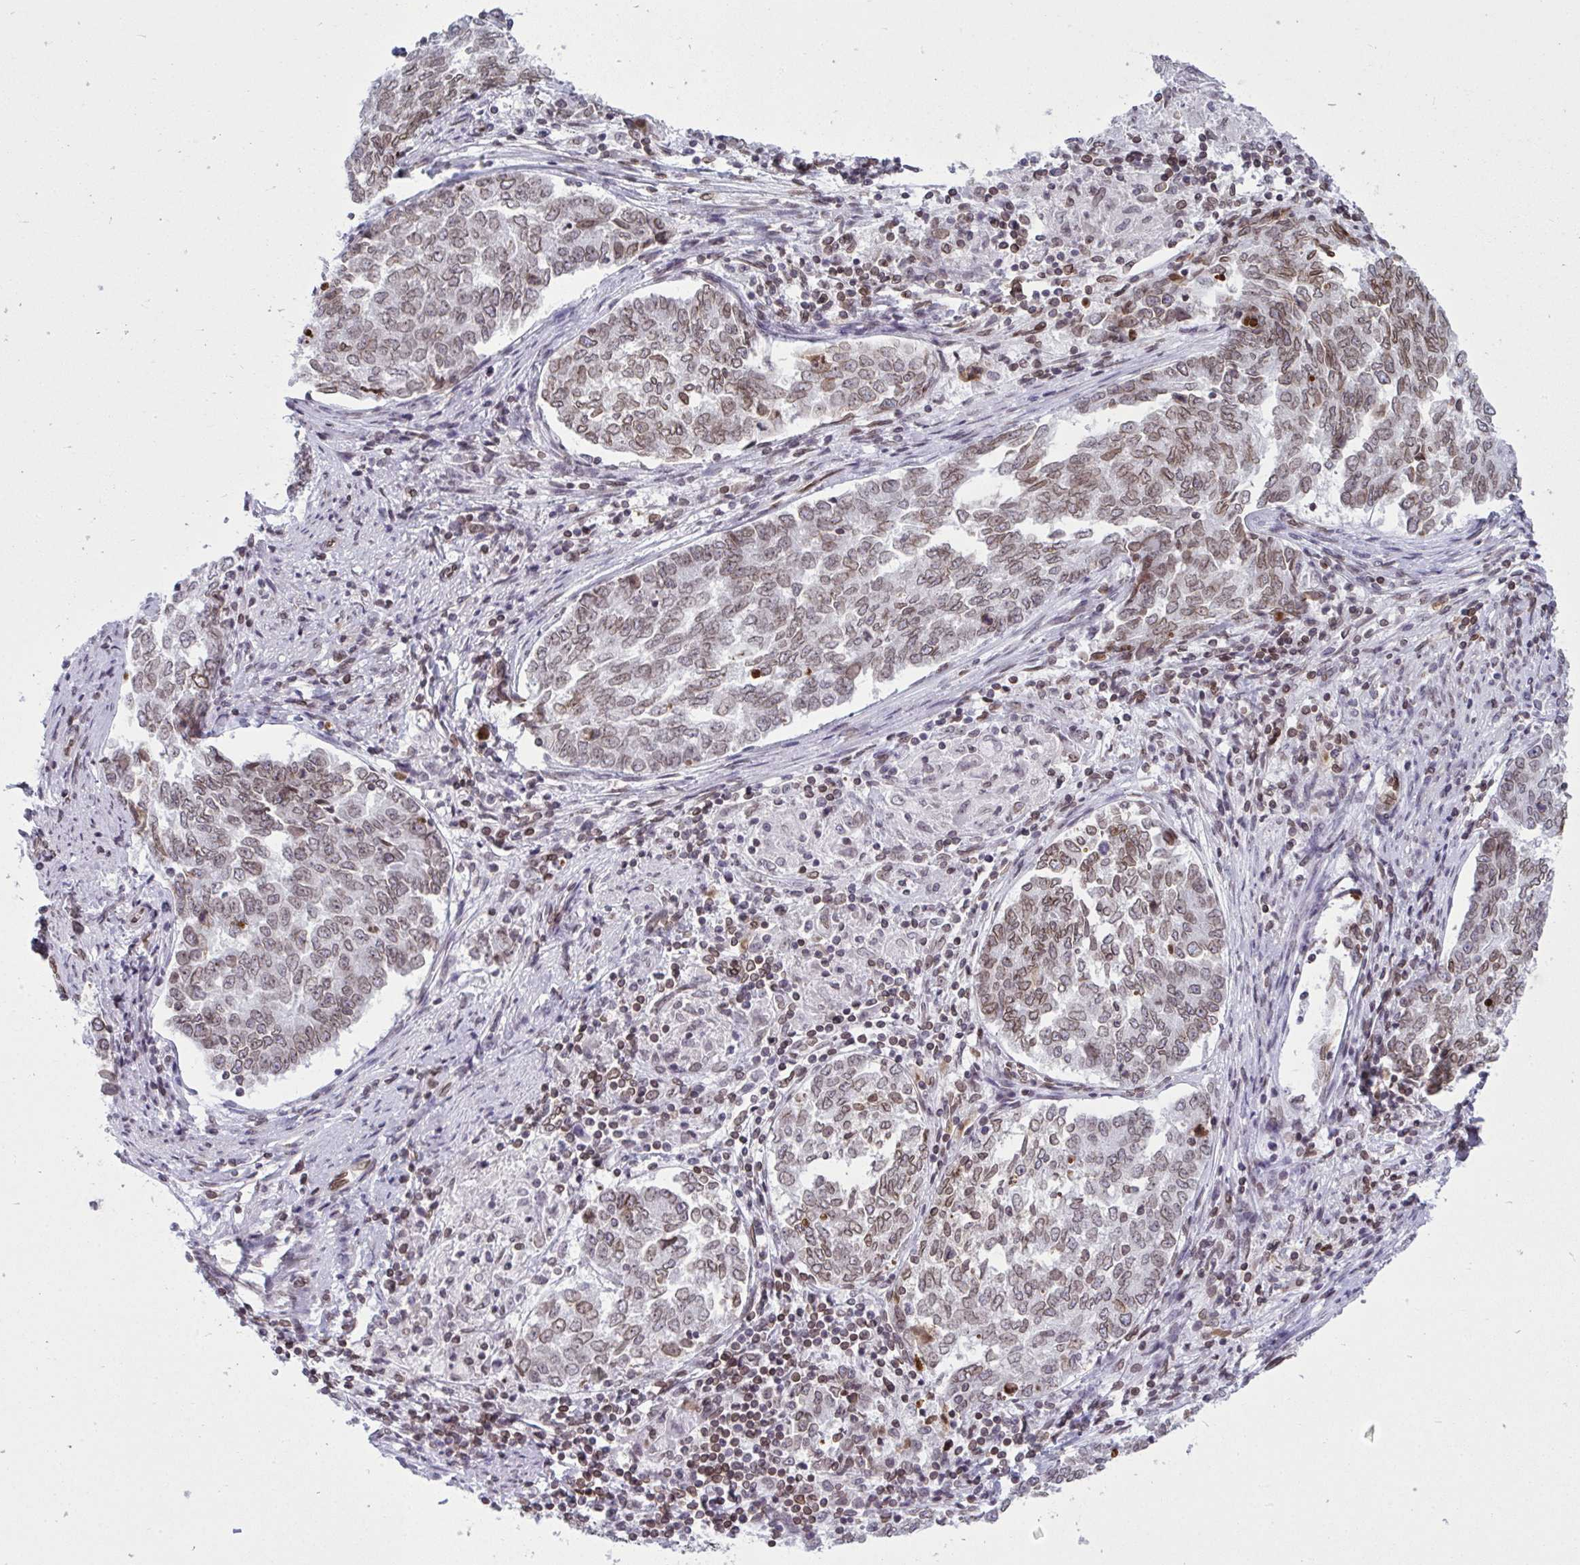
{"staining": {"intensity": "weak", "quantity": ">75%", "location": "cytoplasmic/membranous,nuclear"}, "tissue": "endometrial cancer", "cell_type": "Tumor cells", "image_type": "cancer", "snomed": [{"axis": "morphology", "description": "Adenocarcinoma, NOS"}, {"axis": "topography", "description": "Endometrium"}], "caption": "This image shows immunohistochemistry (IHC) staining of adenocarcinoma (endometrial), with low weak cytoplasmic/membranous and nuclear expression in about >75% of tumor cells.", "gene": "LMNB2", "patient": {"sex": "female", "age": 80}}